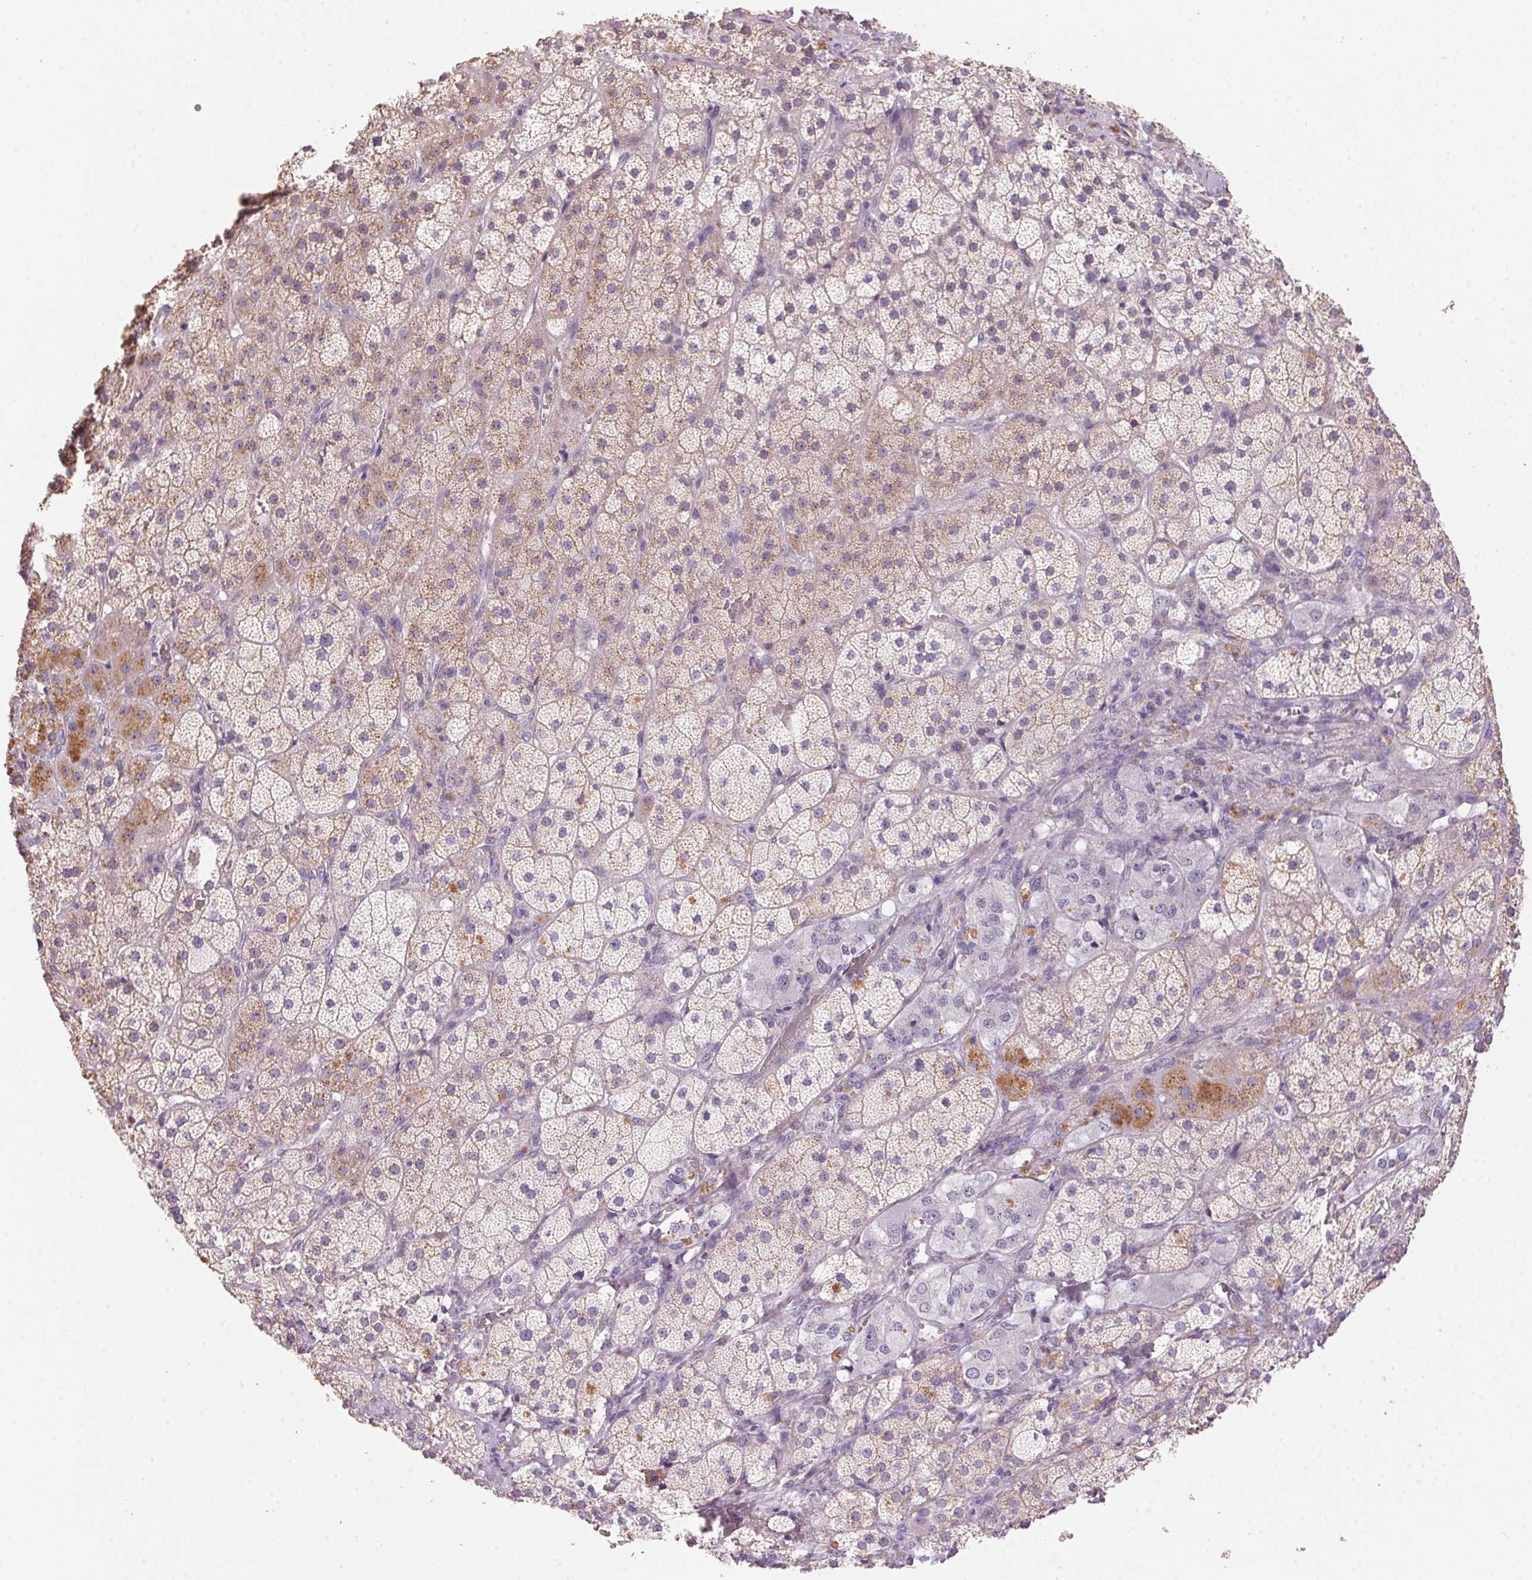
{"staining": {"intensity": "weak", "quantity": "25%-75%", "location": "cytoplasmic/membranous"}, "tissue": "adrenal gland", "cell_type": "Glandular cells", "image_type": "normal", "snomed": [{"axis": "morphology", "description": "Normal tissue, NOS"}, {"axis": "topography", "description": "Adrenal gland"}], "caption": "IHC image of benign adrenal gland: adrenal gland stained using immunohistochemistry (IHC) demonstrates low levels of weak protein expression localized specifically in the cytoplasmic/membranous of glandular cells, appearing as a cytoplasmic/membranous brown color.", "gene": "LYZL6", "patient": {"sex": "male", "age": 57}}